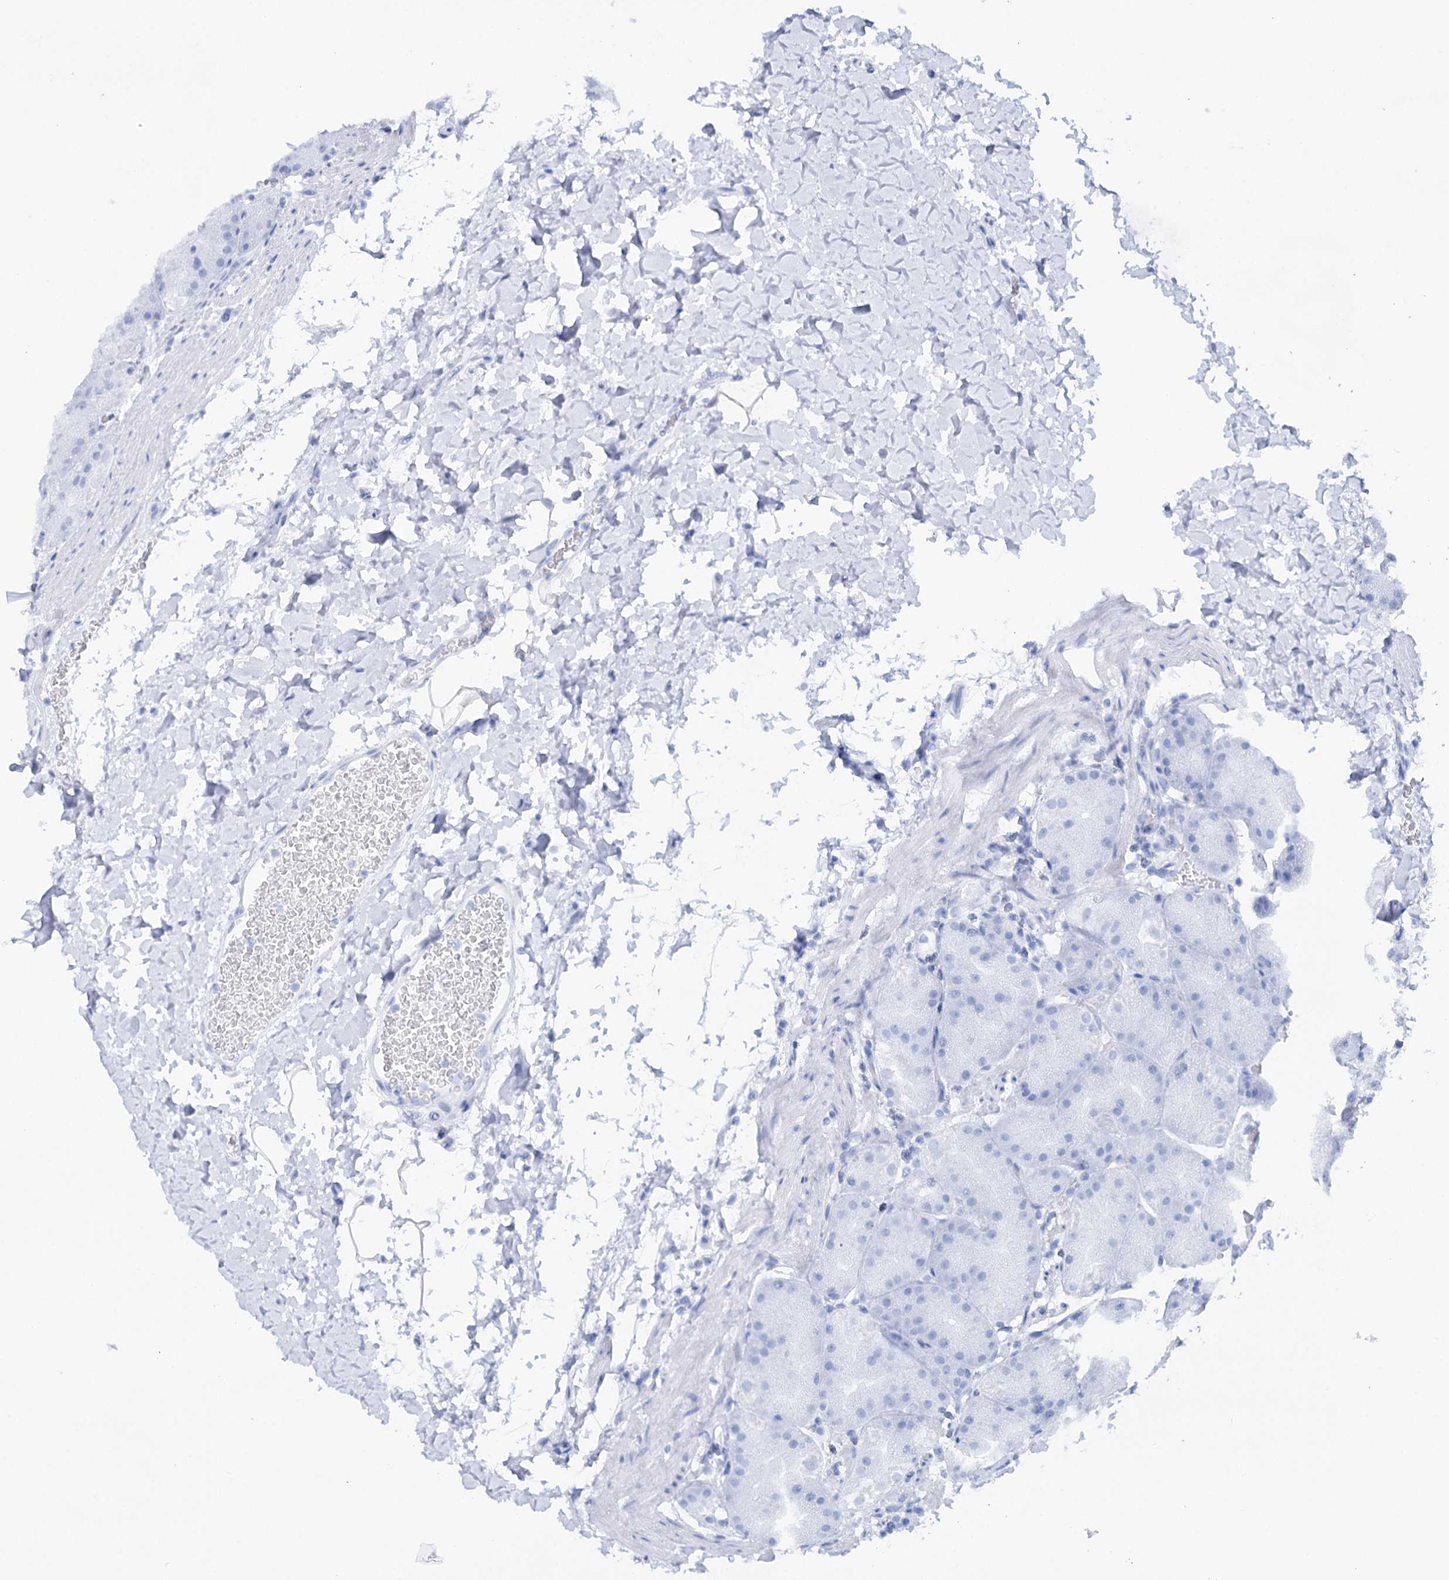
{"staining": {"intensity": "negative", "quantity": "none", "location": "none"}, "tissue": "stomach", "cell_type": "Glandular cells", "image_type": "normal", "snomed": [{"axis": "morphology", "description": "Normal tissue, NOS"}, {"axis": "topography", "description": "Stomach, upper"}, {"axis": "topography", "description": "Stomach"}], "caption": "High power microscopy histopathology image of an immunohistochemistry photomicrograph of benign stomach, revealing no significant expression in glandular cells. (DAB immunohistochemistry (IHC) visualized using brightfield microscopy, high magnification).", "gene": "CSN3", "patient": {"sex": "male", "age": 48}}